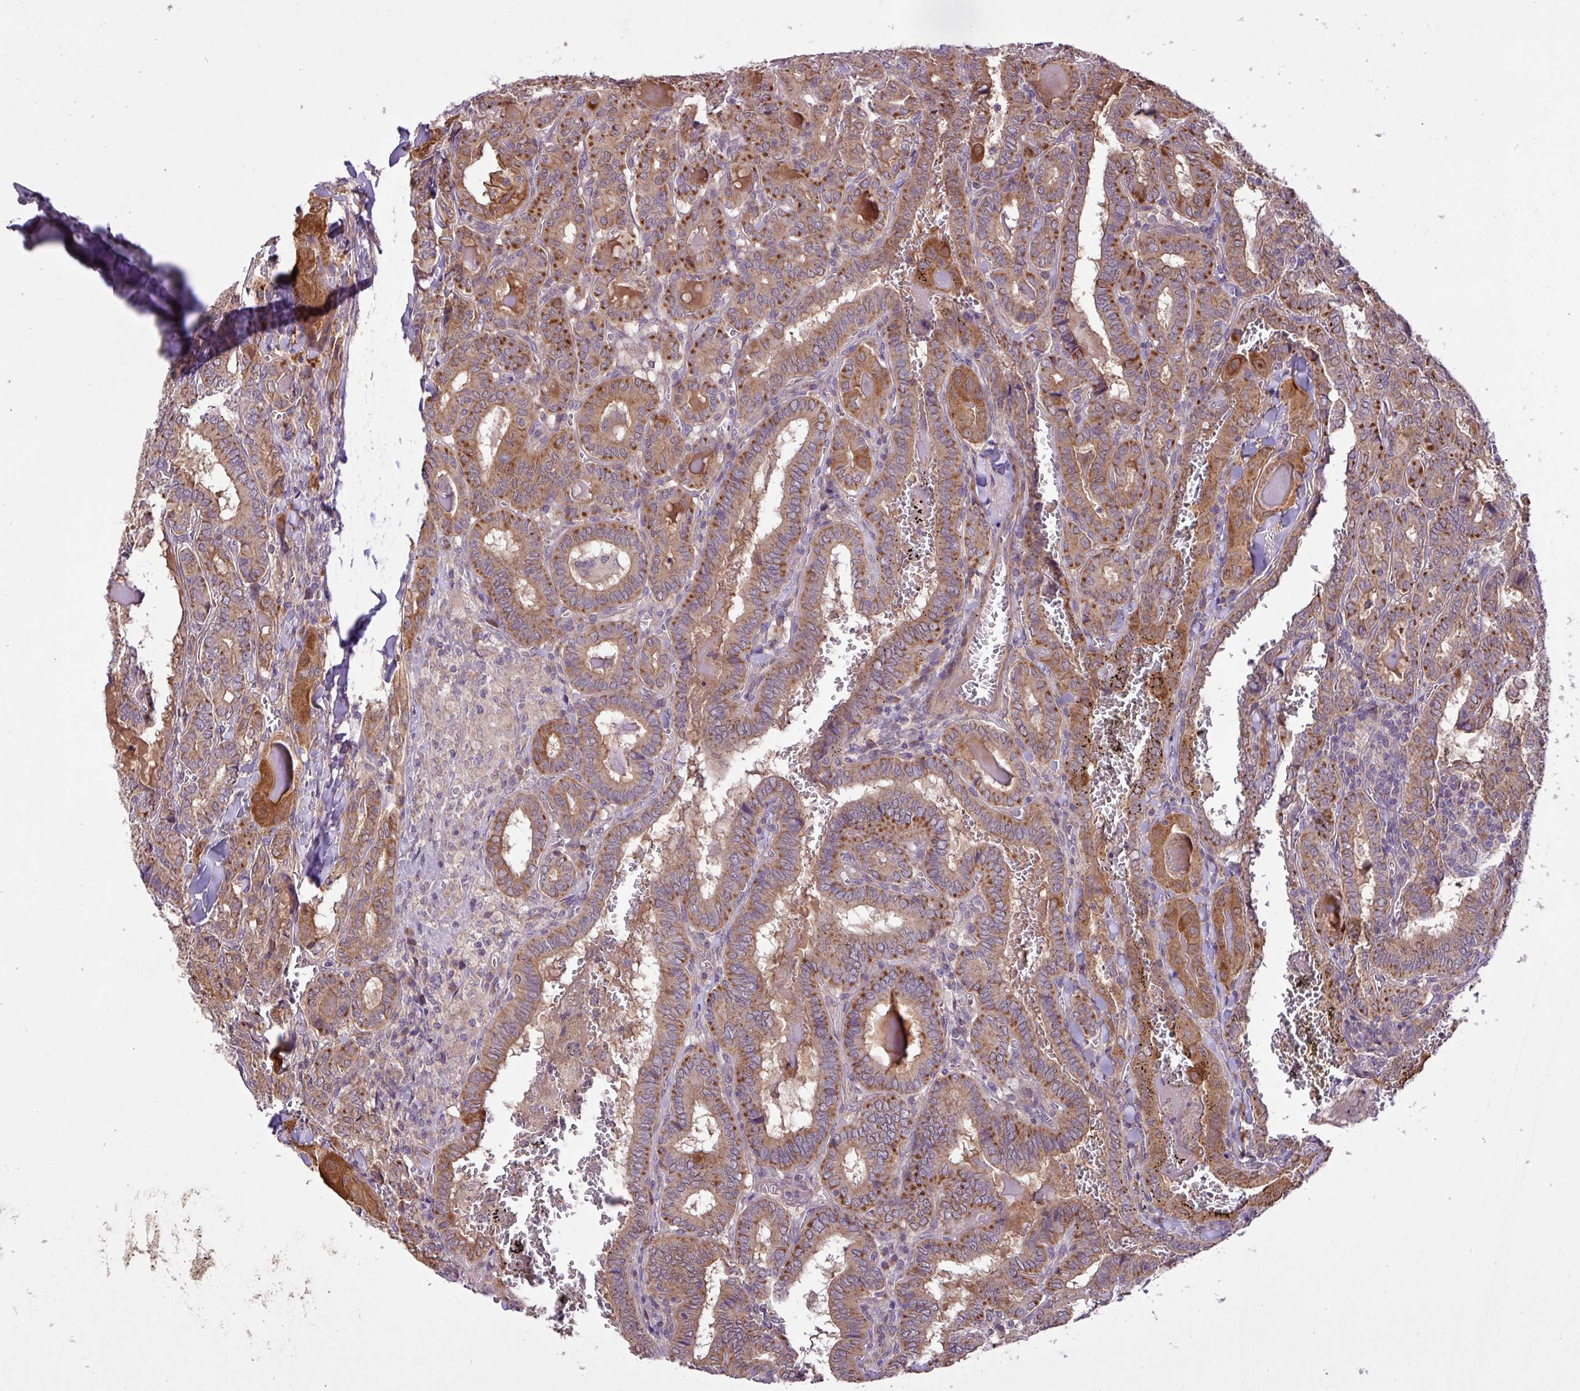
{"staining": {"intensity": "strong", "quantity": ">75%", "location": "cytoplasmic/membranous"}, "tissue": "thyroid cancer", "cell_type": "Tumor cells", "image_type": "cancer", "snomed": [{"axis": "morphology", "description": "Papillary adenocarcinoma, NOS"}, {"axis": "topography", "description": "Thyroid gland"}], "caption": "Papillary adenocarcinoma (thyroid) stained with IHC demonstrates strong cytoplasmic/membranous staining in approximately >75% of tumor cells.", "gene": "TIMM10B", "patient": {"sex": "female", "age": 72}}